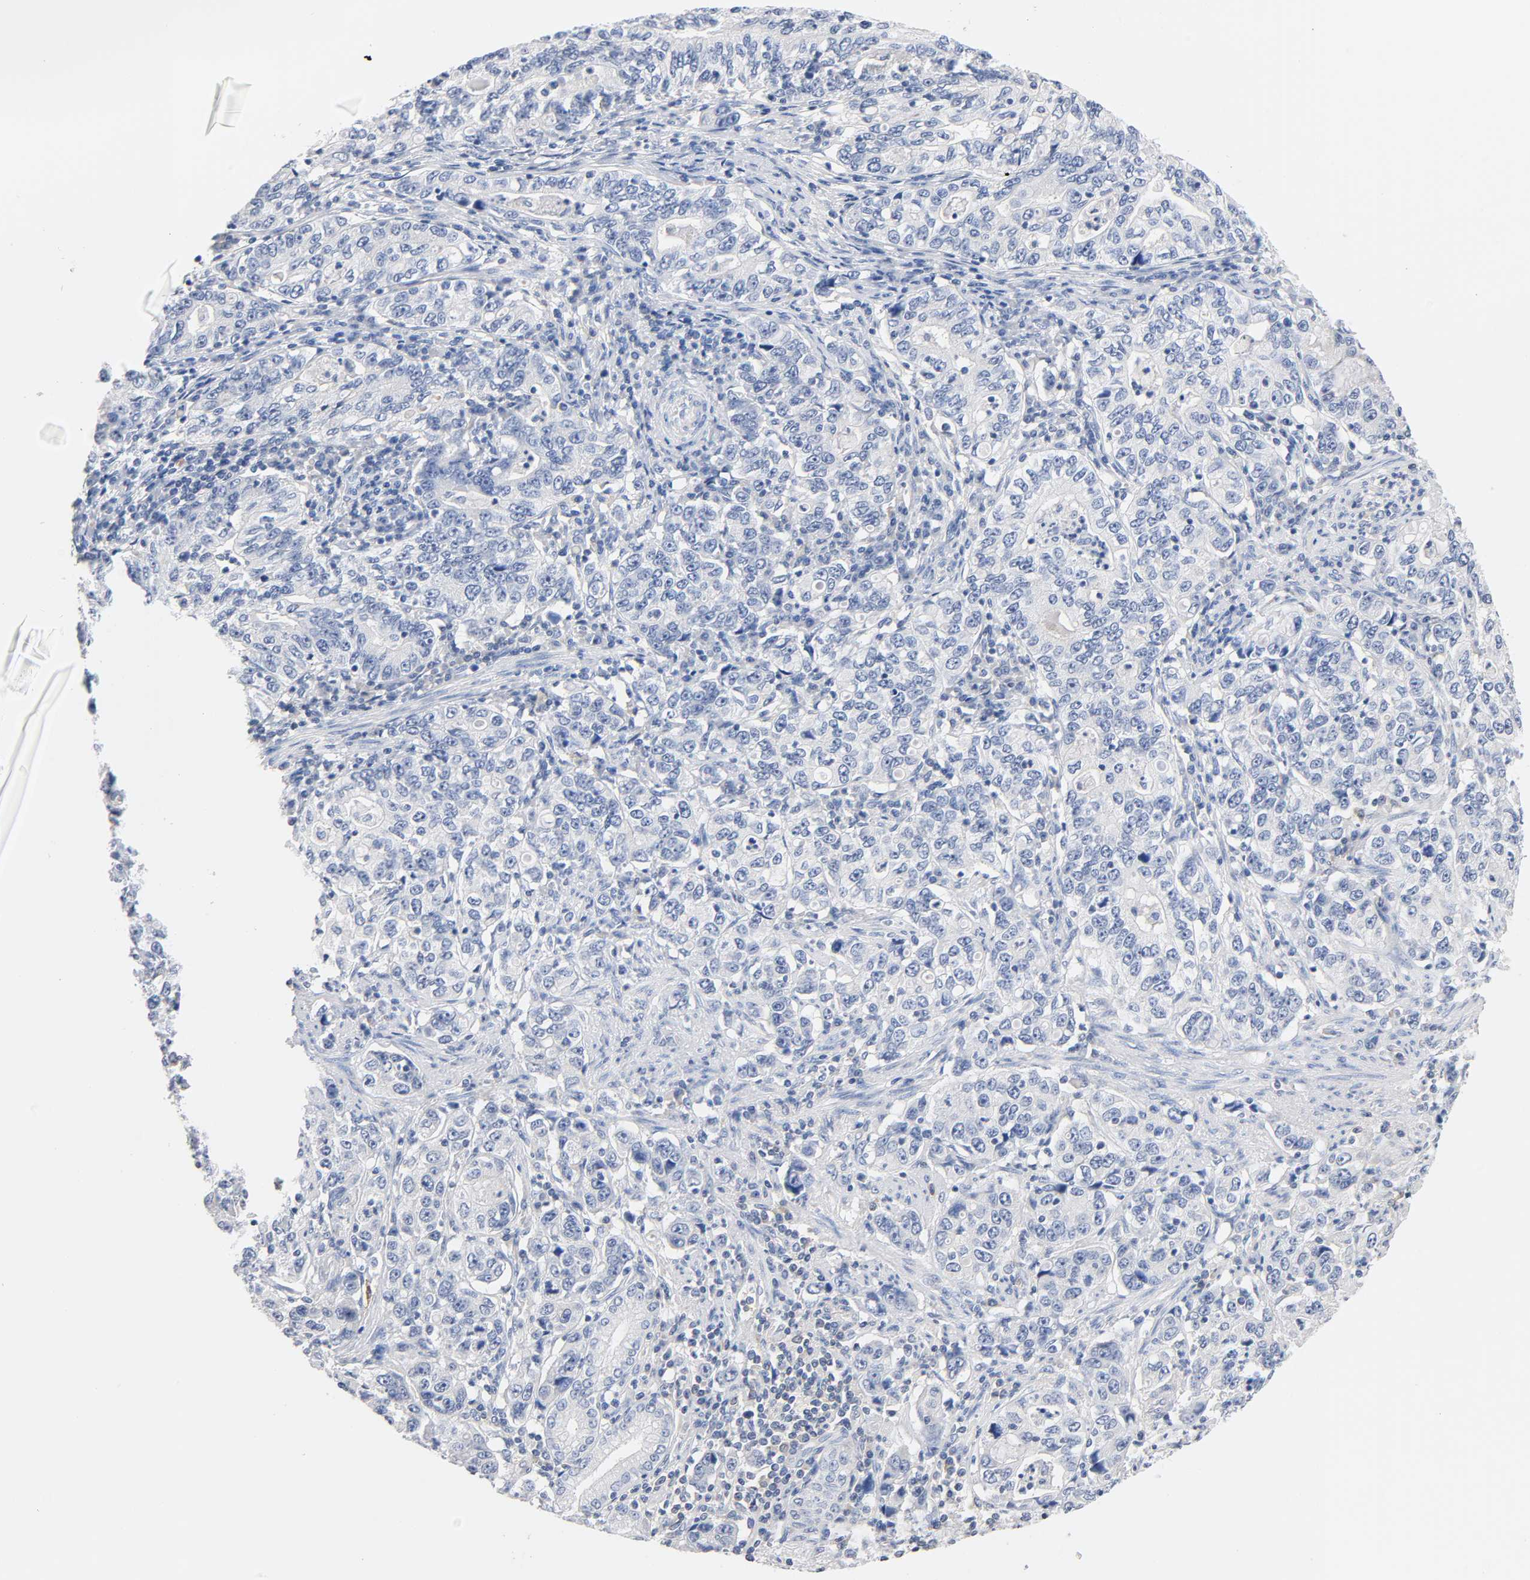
{"staining": {"intensity": "negative", "quantity": "none", "location": "none"}, "tissue": "stomach cancer", "cell_type": "Tumor cells", "image_type": "cancer", "snomed": [{"axis": "morphology", "description": "Adenocarcinoma, NOS"}, {"axis": "topography", "description": "Stomach, lower"}], "caption": "IHC image of human stomach cancer (adenocarcinoma) stained for a protein (brown), which exhibits no staining in tumor cells.", "gene": "MALT1", "patient": {"sex": "female", "age": 72}}